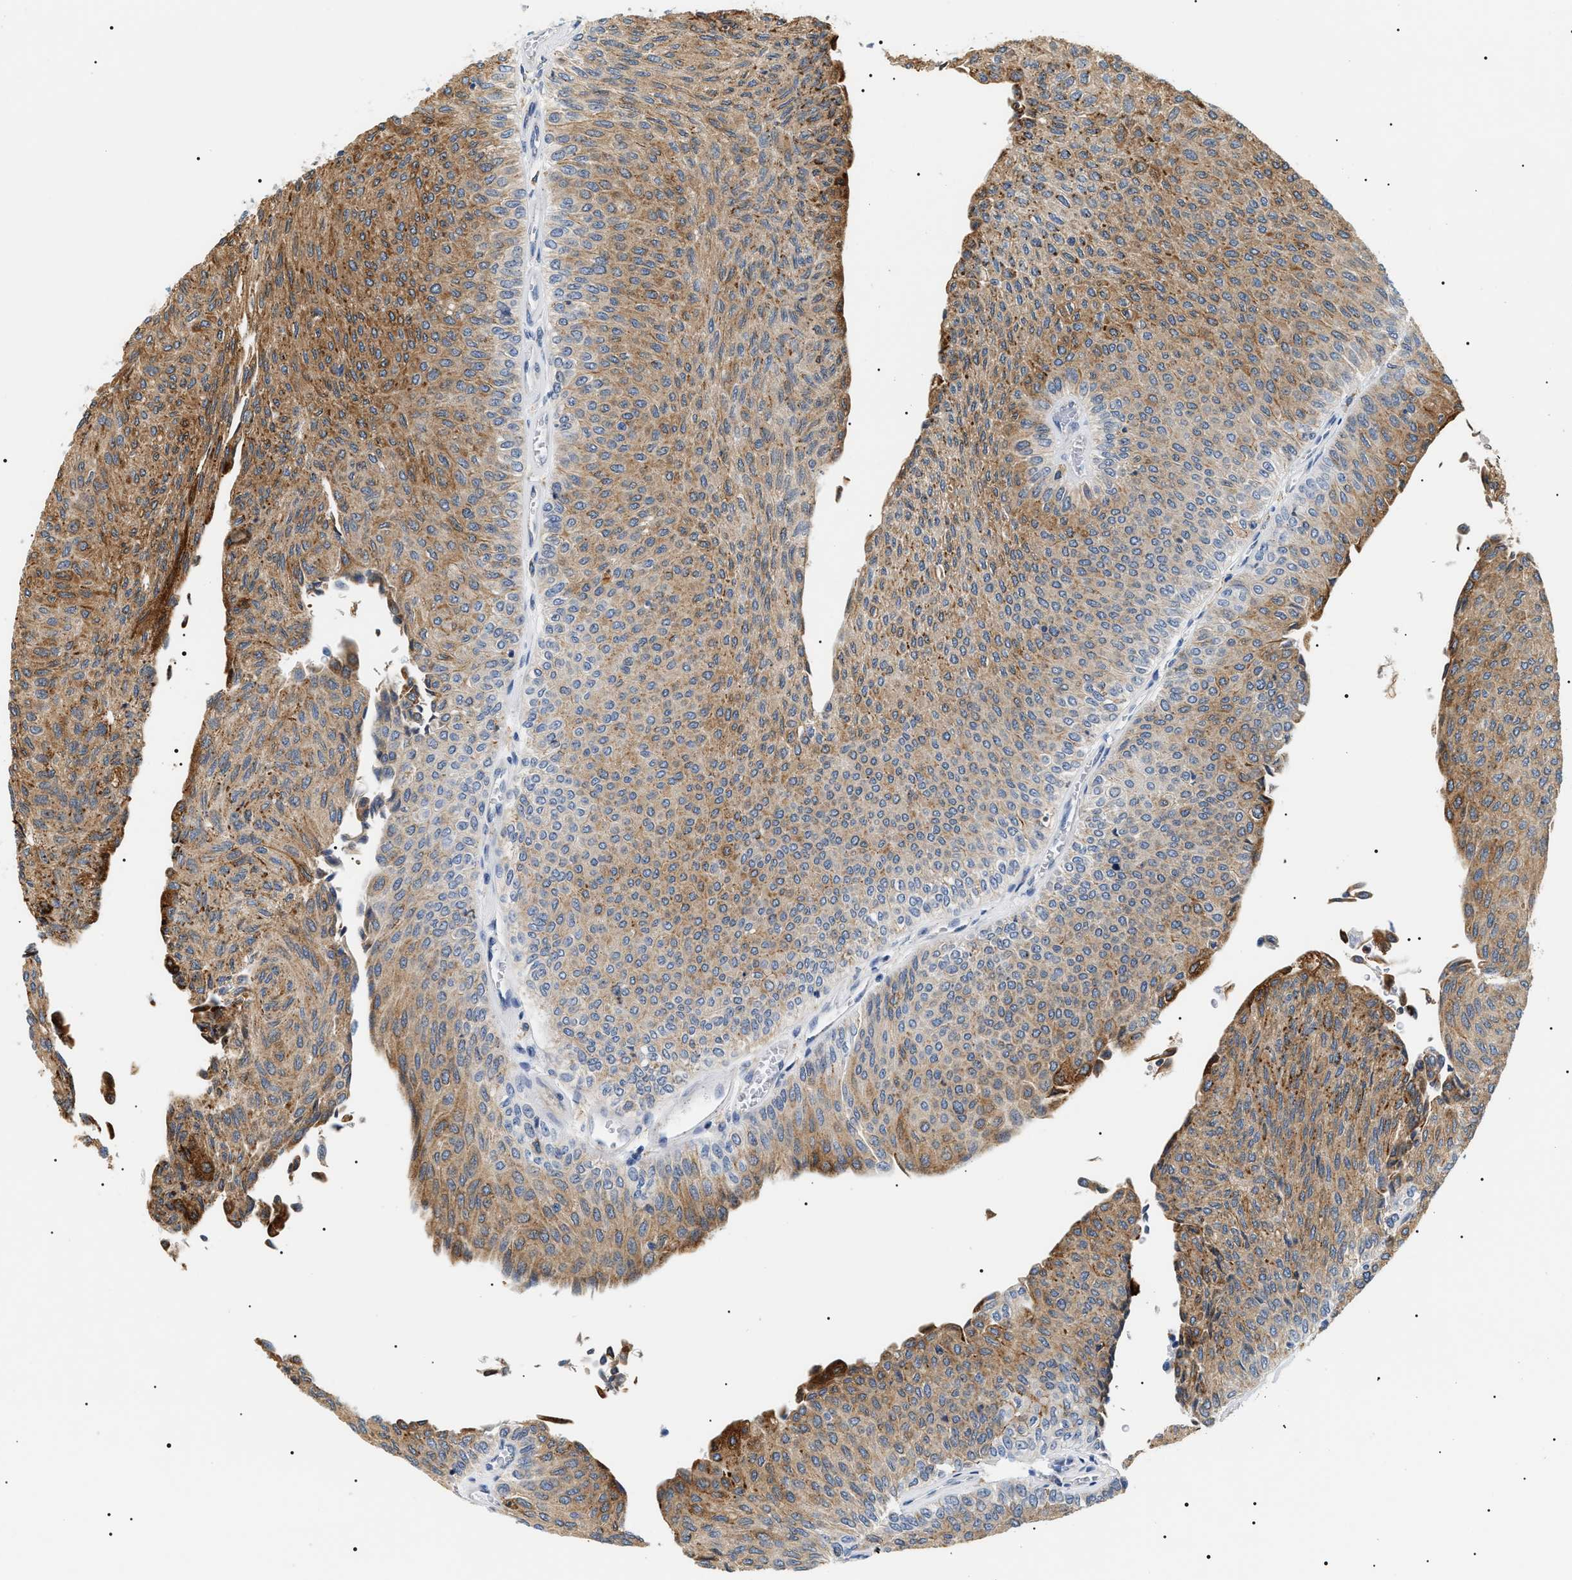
{"staining": {"intensity": "moderate", "quantity": ">75%", "location": "cytoplasmic/membranous"}, "tissue": "urothelial cancer", "cell_type": "Tumor cells", "image_type": "cancer", "snomed": [{"axis": "morphology", "description": "Urothelial carcinoma, Low grade"}, {"axis": "topography", "description": "Urinary bladder"}], "caption": "Immunohistochemical staining of human low-grade urothelial carcinoma displays medium levels of moderate cytoplasmic/membranous protein positivity in about >75% of tumor cells.", "gene": "HSD17B11", "patient": {"sex": "male", "age": 78}}